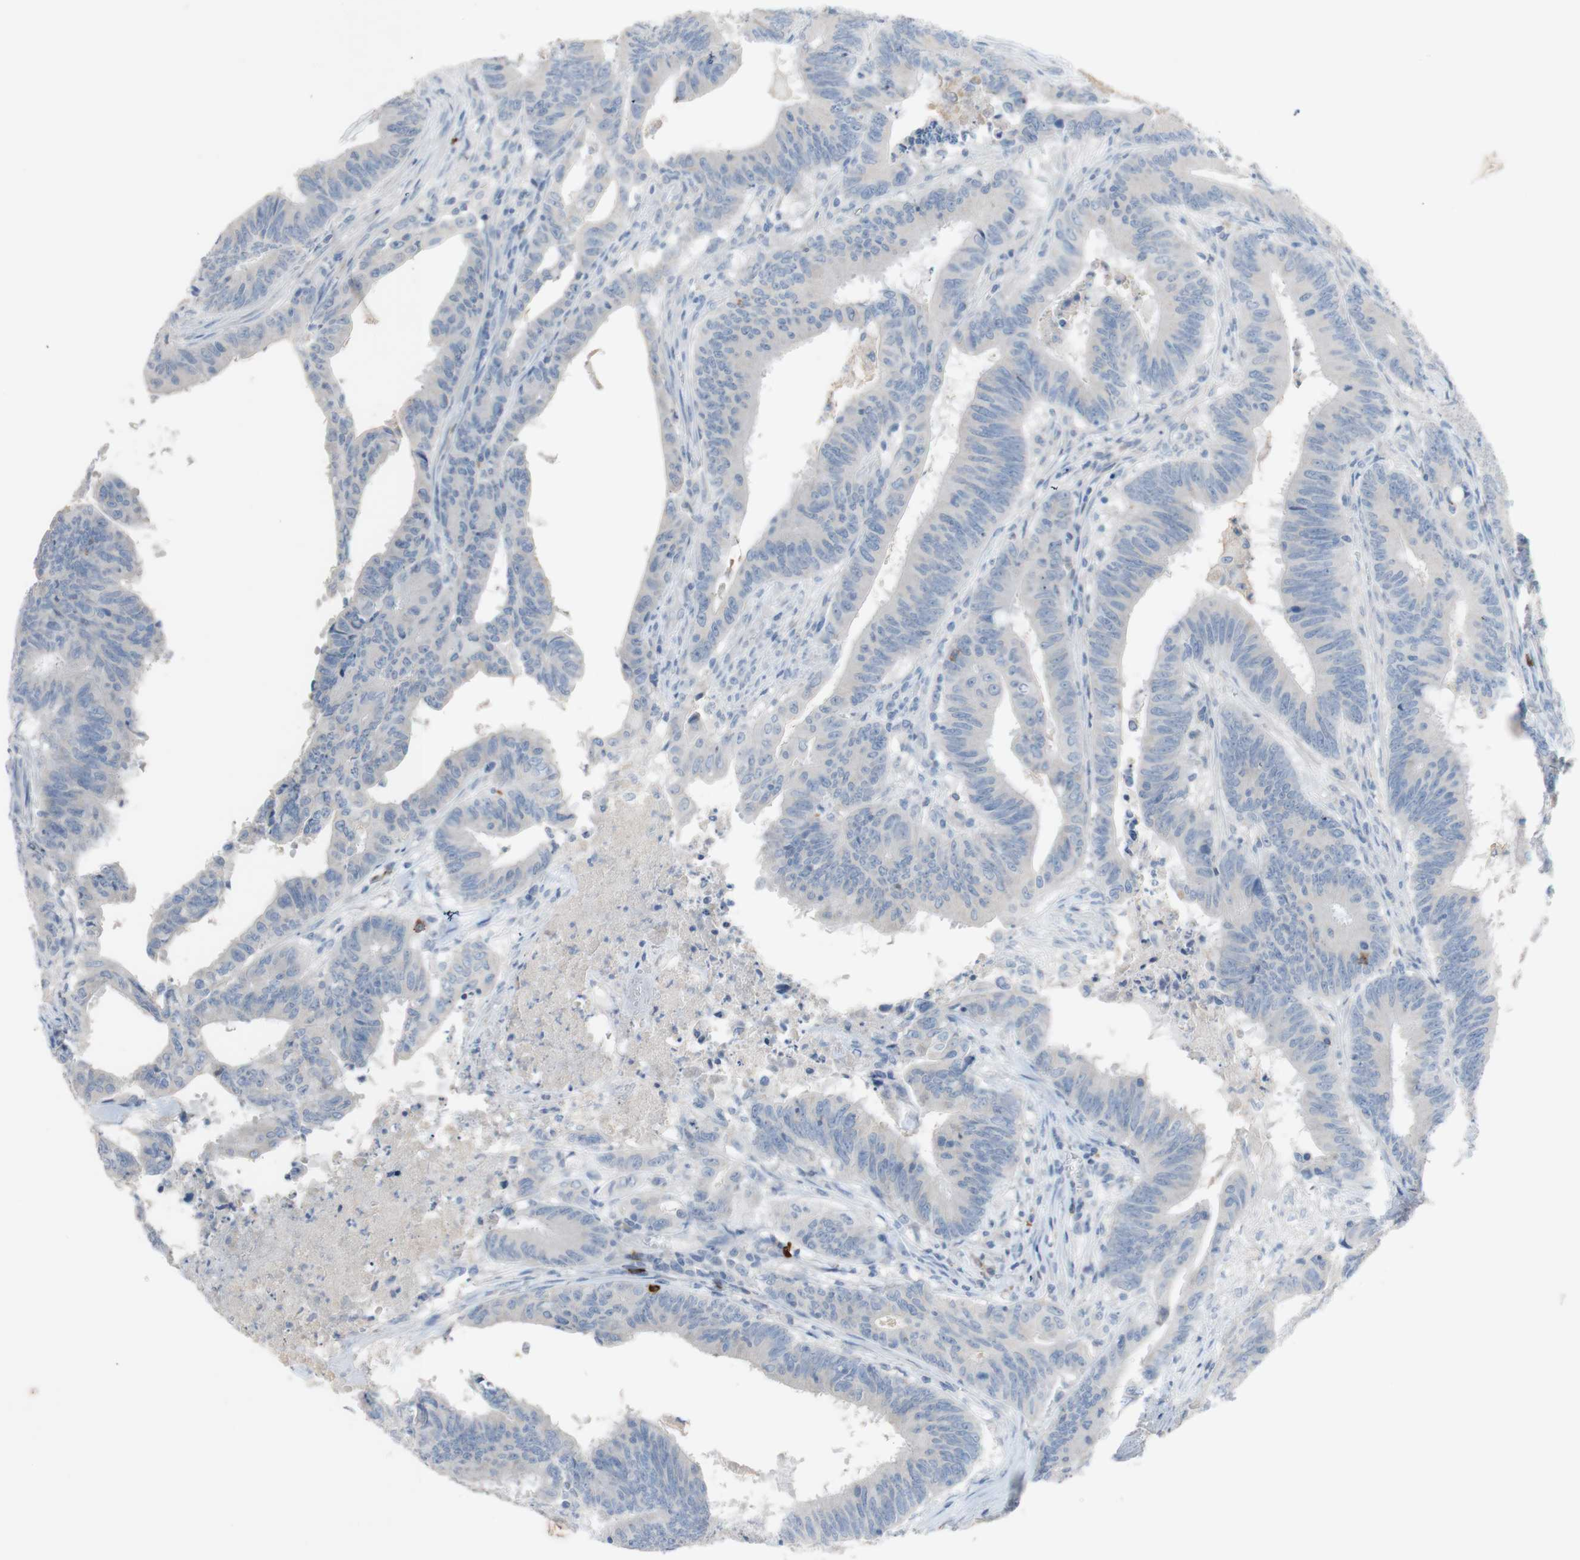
{"staining": {"intensity": "negative", "quantity": "none", "location": "none"}, "tissue": "colorectal cancer", "cell_type": "Tumor cells", "image_type": "cancer", "snomed": [{"axis": "morphology", "description": "Adenocarcinoma, NOS"}, {"axis": "topography", "description": "Colon"}], "caption": "DAB (3,3'-diaminobenzidine) immunohistochemical staining of colorectal adenocarcinoma shows no significant positivity in tumor cells. The staining was performed using DAB to visualize the protein expression in brown, while the nuclei were stained in blue with hematoxylin (Magnification: 20x).", "gene": "PACSIN1", "patient": {"sex": "male", "age": 45}}